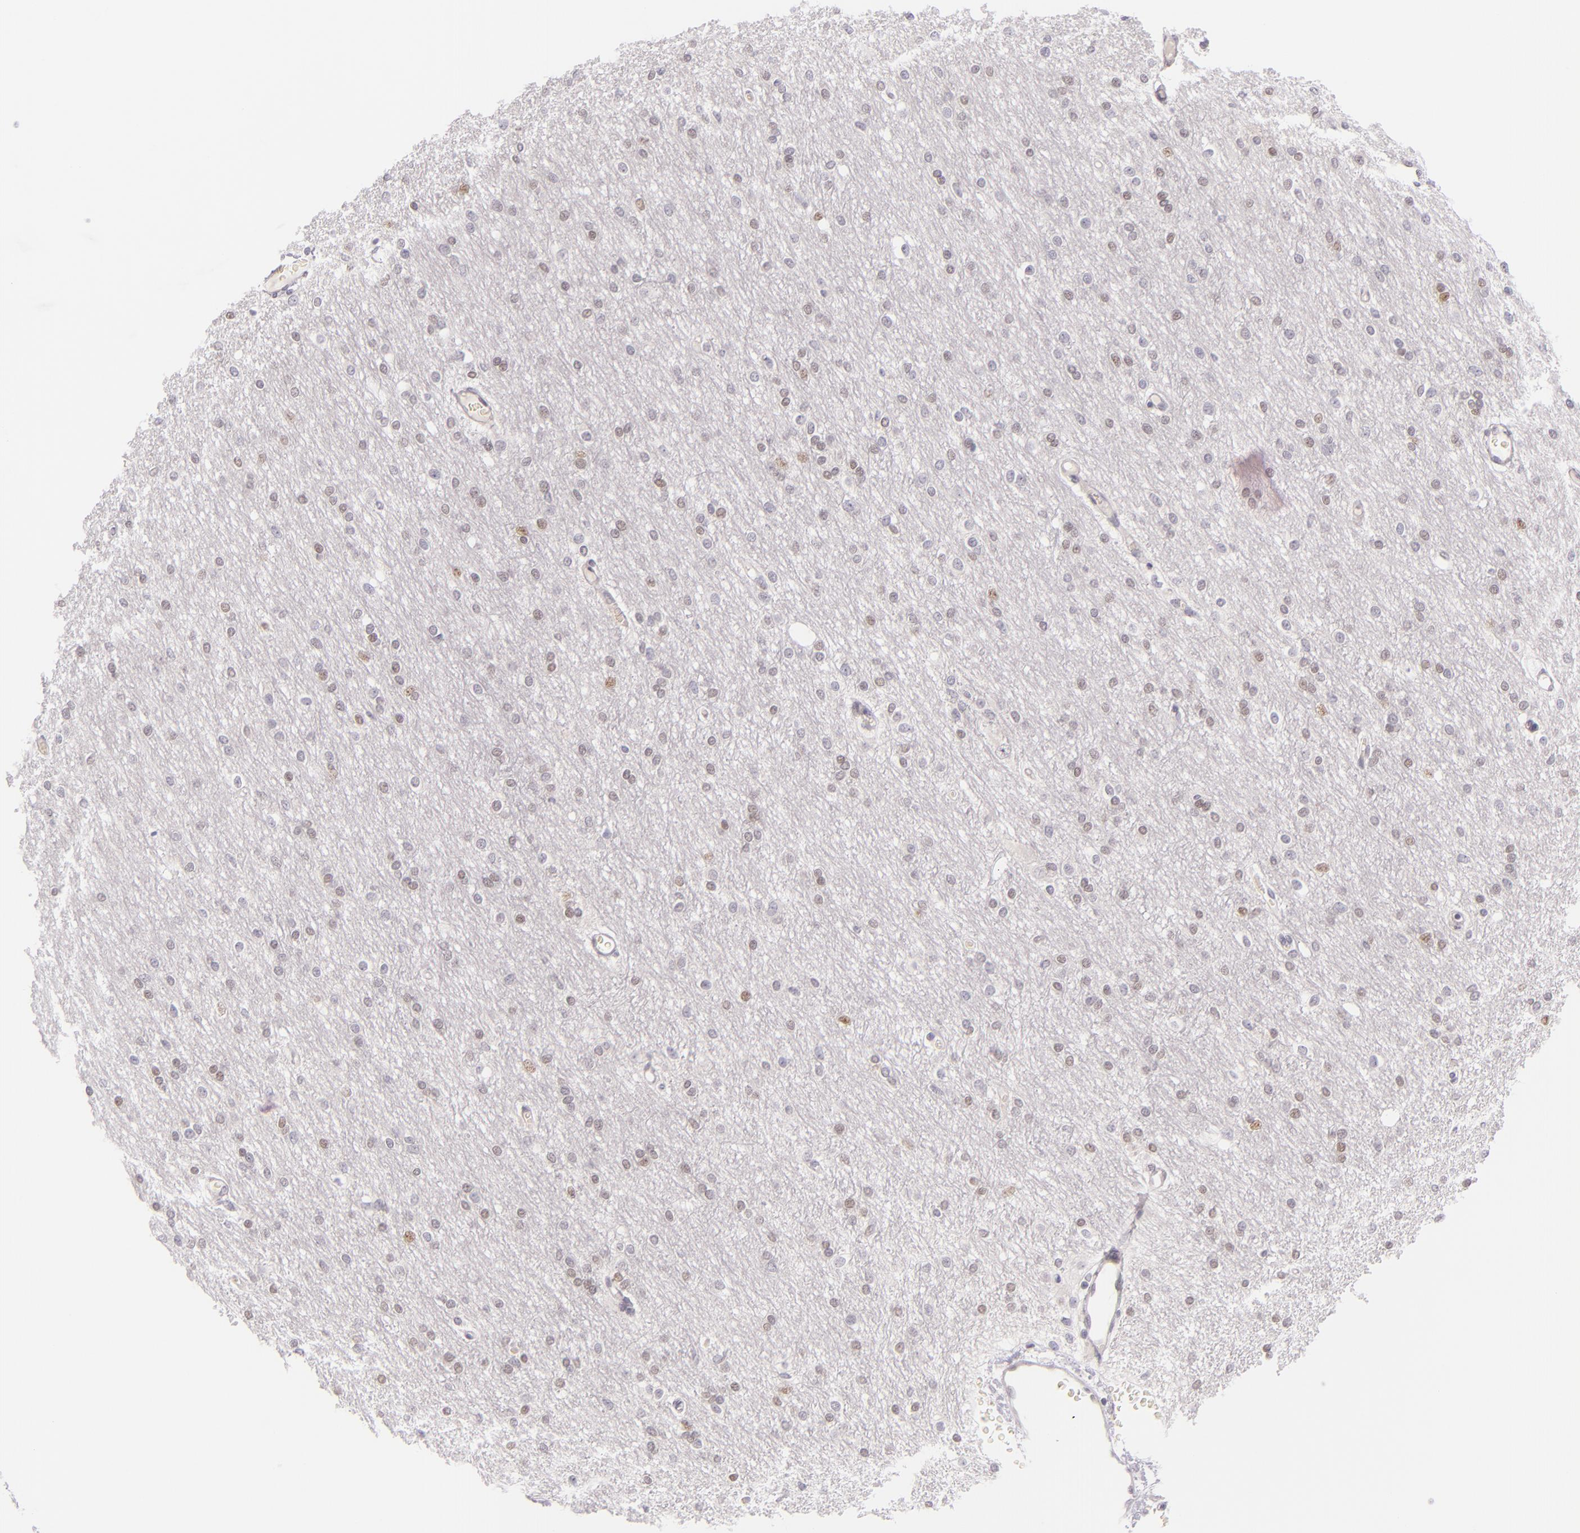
{"staining": {"intensity": "negative", "quantity": "none", "location": "none"}, "tissue": "cerebral cortex", "cell_type": "Endothelial cells", "image_type": "normal", "snomed": [{"axis": "morphology", "description": "Normal tissue, NOS"}, {"axis": "morphology", "description": "Inflammation, NOS"}, {"axis": "topography", "description": "Cerebral cortex"}], "caption": "Endothelial cells show no significant positivity in benign cerebral cortex. The staining is performed using DAB (3,3'-diaminobenzidine) brown chromogen with nuclei counter-stained in using hematoxylin.", "gene": "BCL3", "patient": {"sex": "male", "age": 6}}